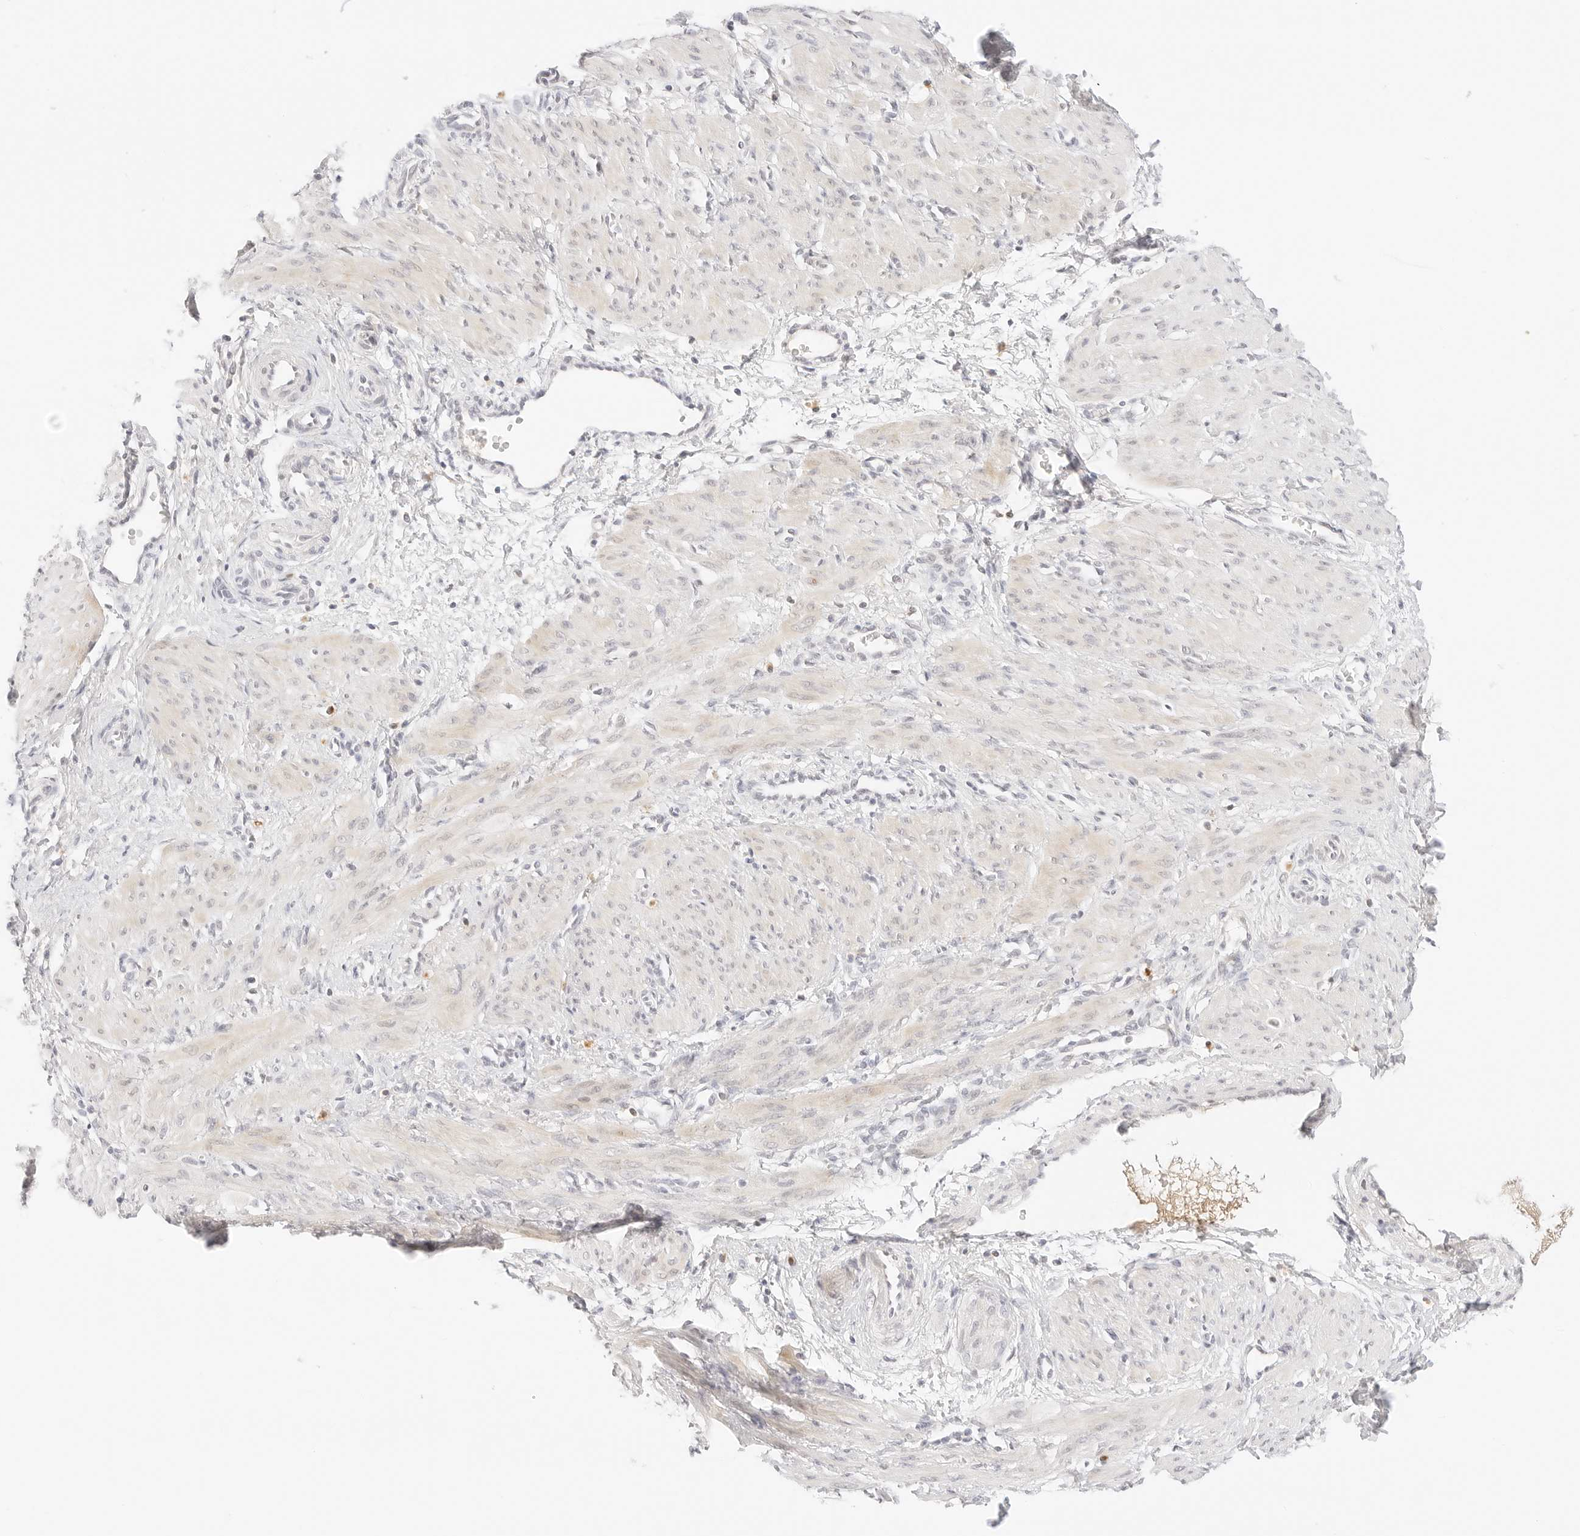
{"staining": {"intensity": "moderate", "quantity": "25%-75%", "location": "cytoplasmic/membranous,nuclear"}, "tissue": "smooth muscle", "cell_type": "Smooth muscle cells", "image_type": "normal", "snomed": [{"axis": "morphology", "description": "Normal tissue, NOS"}, {"axis": "topography", "description": "Endometrium"}], "caption": "About 25%-75% of smooth muscle cells in normal human smooth muscle display moderate cytoplasmic/membranous,nuclear protein staining as visualized by brown immunohistochemical staining.", "gene": "XKR4", "patient": {"sex": "female", "age": 33}}